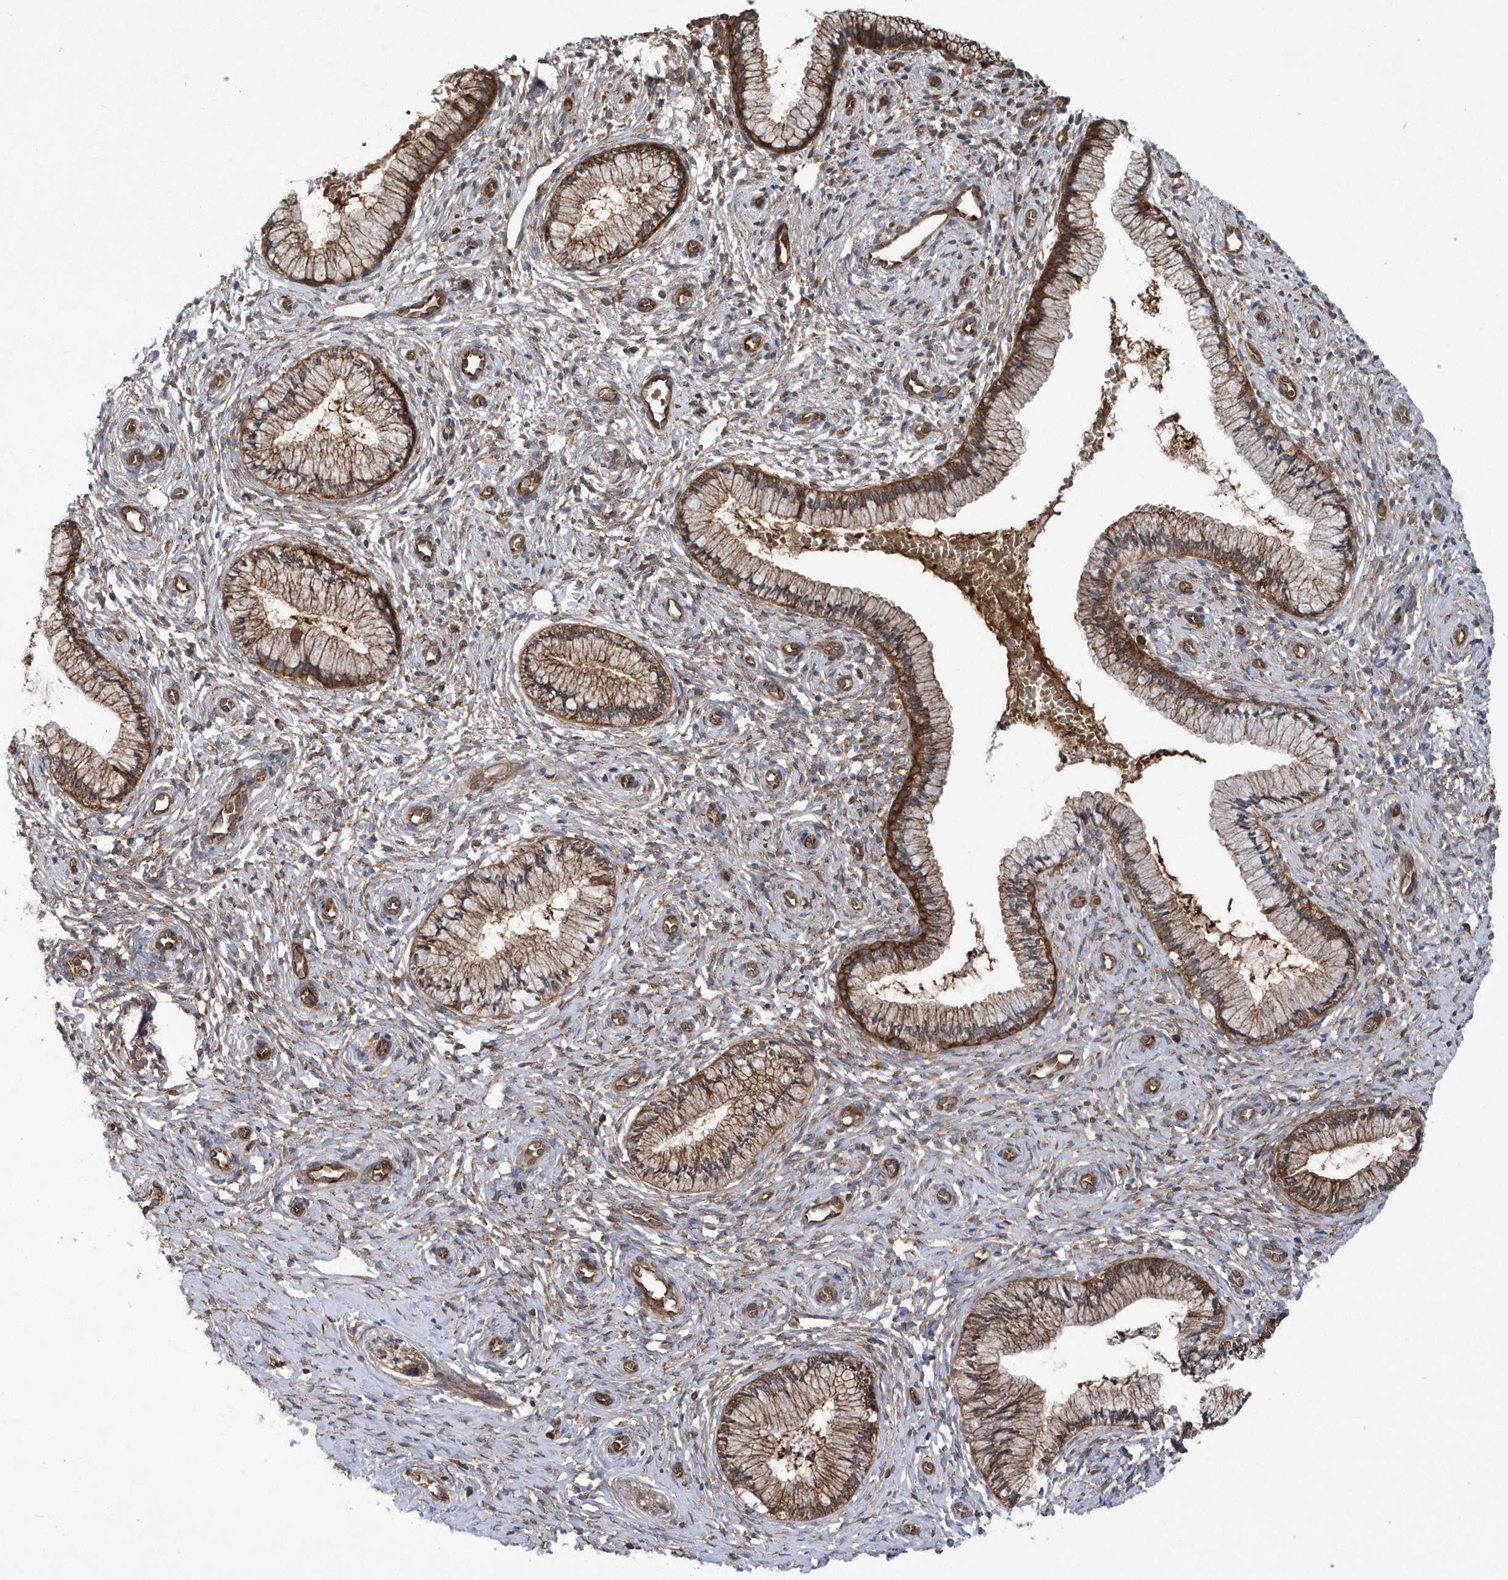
{"staining": {"intensity": "moderate", "quantity": ">75%", "location": "cytoplasmic/membranous"}, "tissue": "cervix", "cell_type": "Glandular cells", "image_type": "normal", "snomed": [{"axis": "morphology", "description": "Normal tissue, NOS"}, {"axis": "topography", "description": "Cervix"}], "caption": "IHC of benign human cervix displays medium levels of moderate cytoplasmic/membranous positivity in about >75% of glandular cells.", "gene": "PAICS", "patient": {"sex": "female", "age": 27}}